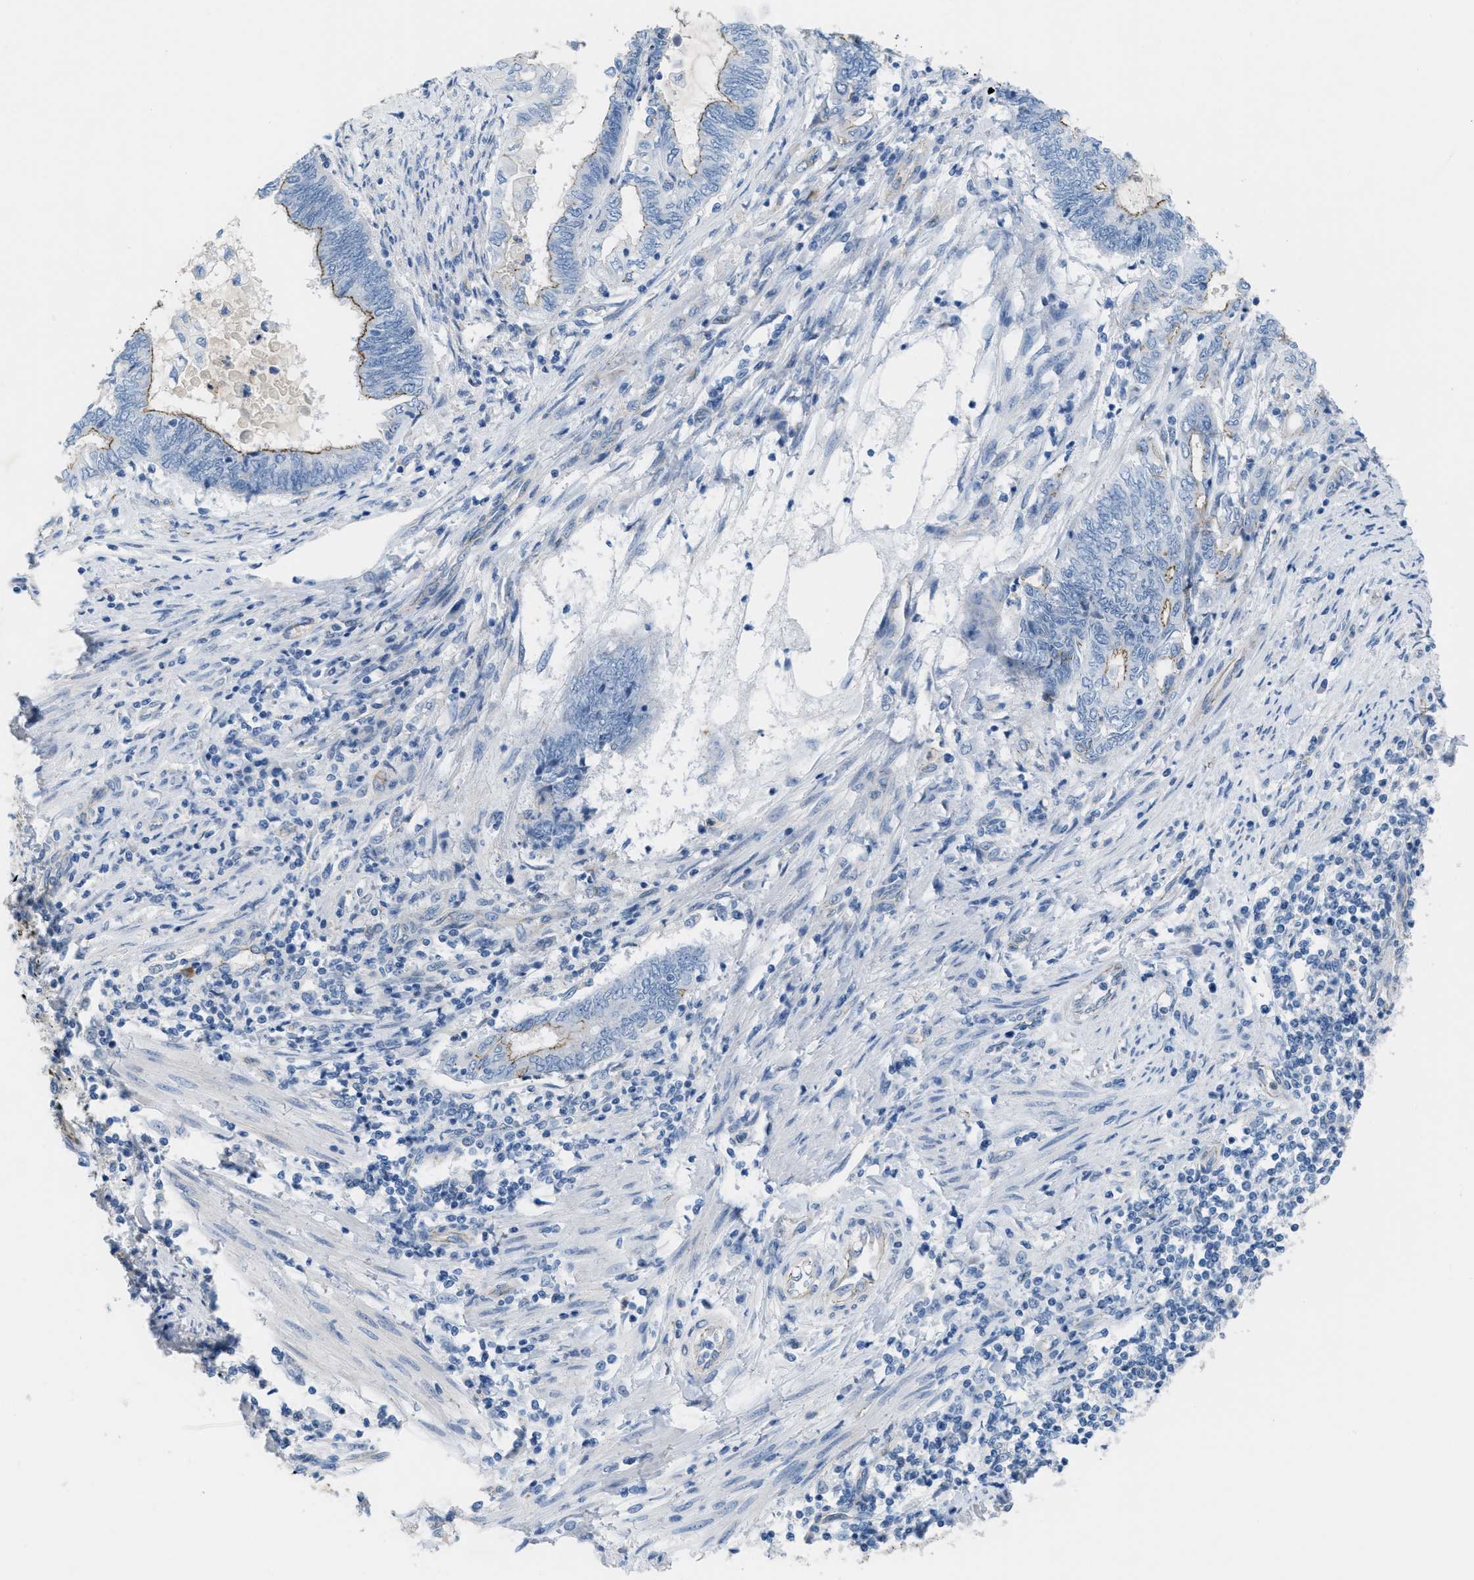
{"staining": {"intensity": "moderate", "quantity": "<25%", "location": "cytoplasmic/membranous"}, "tissue": "endometrial cancer", "cell_type": "Tumor cells", "image_type": "cancer", "snomed": [{"axis": "morphology", "description": "Adenocarcinoma, NOS"}, {"axis": "topography", "description": "Uterus"}, {"axis": "topography", "description": "Endometrium"}], "caption": "This micrograph reveals immunohistochemistry staining of human endometrial adenocarcinoma, with low moderate cytoplasmic/membranous positivity in about <25% of tumor cells.", "gene": "CRB3", "patient": {"sex": "female", "age": 70}}